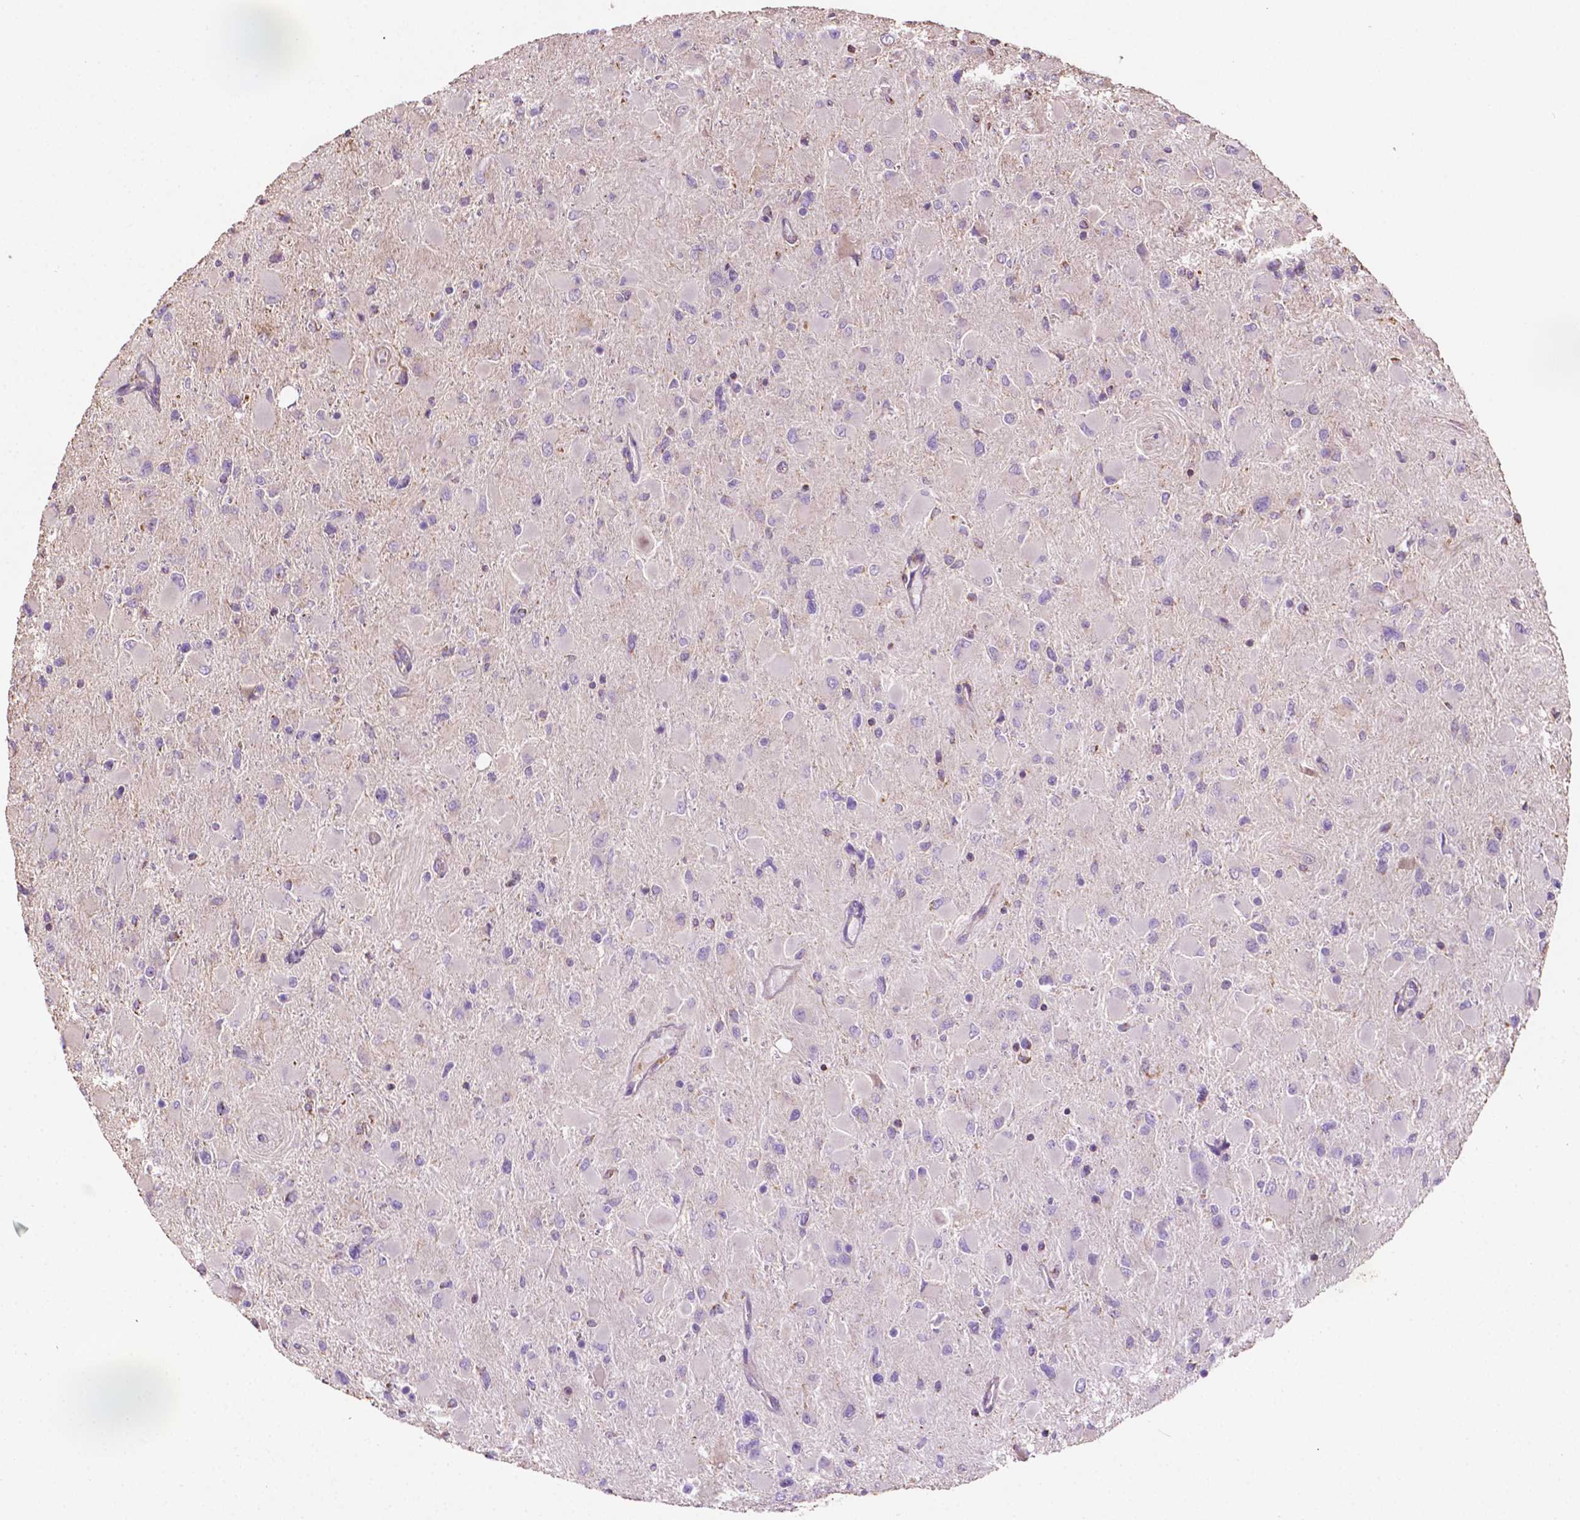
{"staining": {"intensity": "negative", "quantity": "none", "location": "none"}, "tissue": "glioma", "cell_type": "Tumor cells", "image_type": "cancer", "snomed": [{"axis": "morphology", "description": "Glioma, malignant, High grade"}, {"axis": "topography", "description": "Cerebral cortex"}], "caption": "Immunohistochemistry photomicrograph of neoplastic tissue: human high-grade glioma (malignant) stained with DAB shows no significant protein staining in tumor cells.", "gene": "LRR1", "patient": {"sex": "female", "age": 36}}